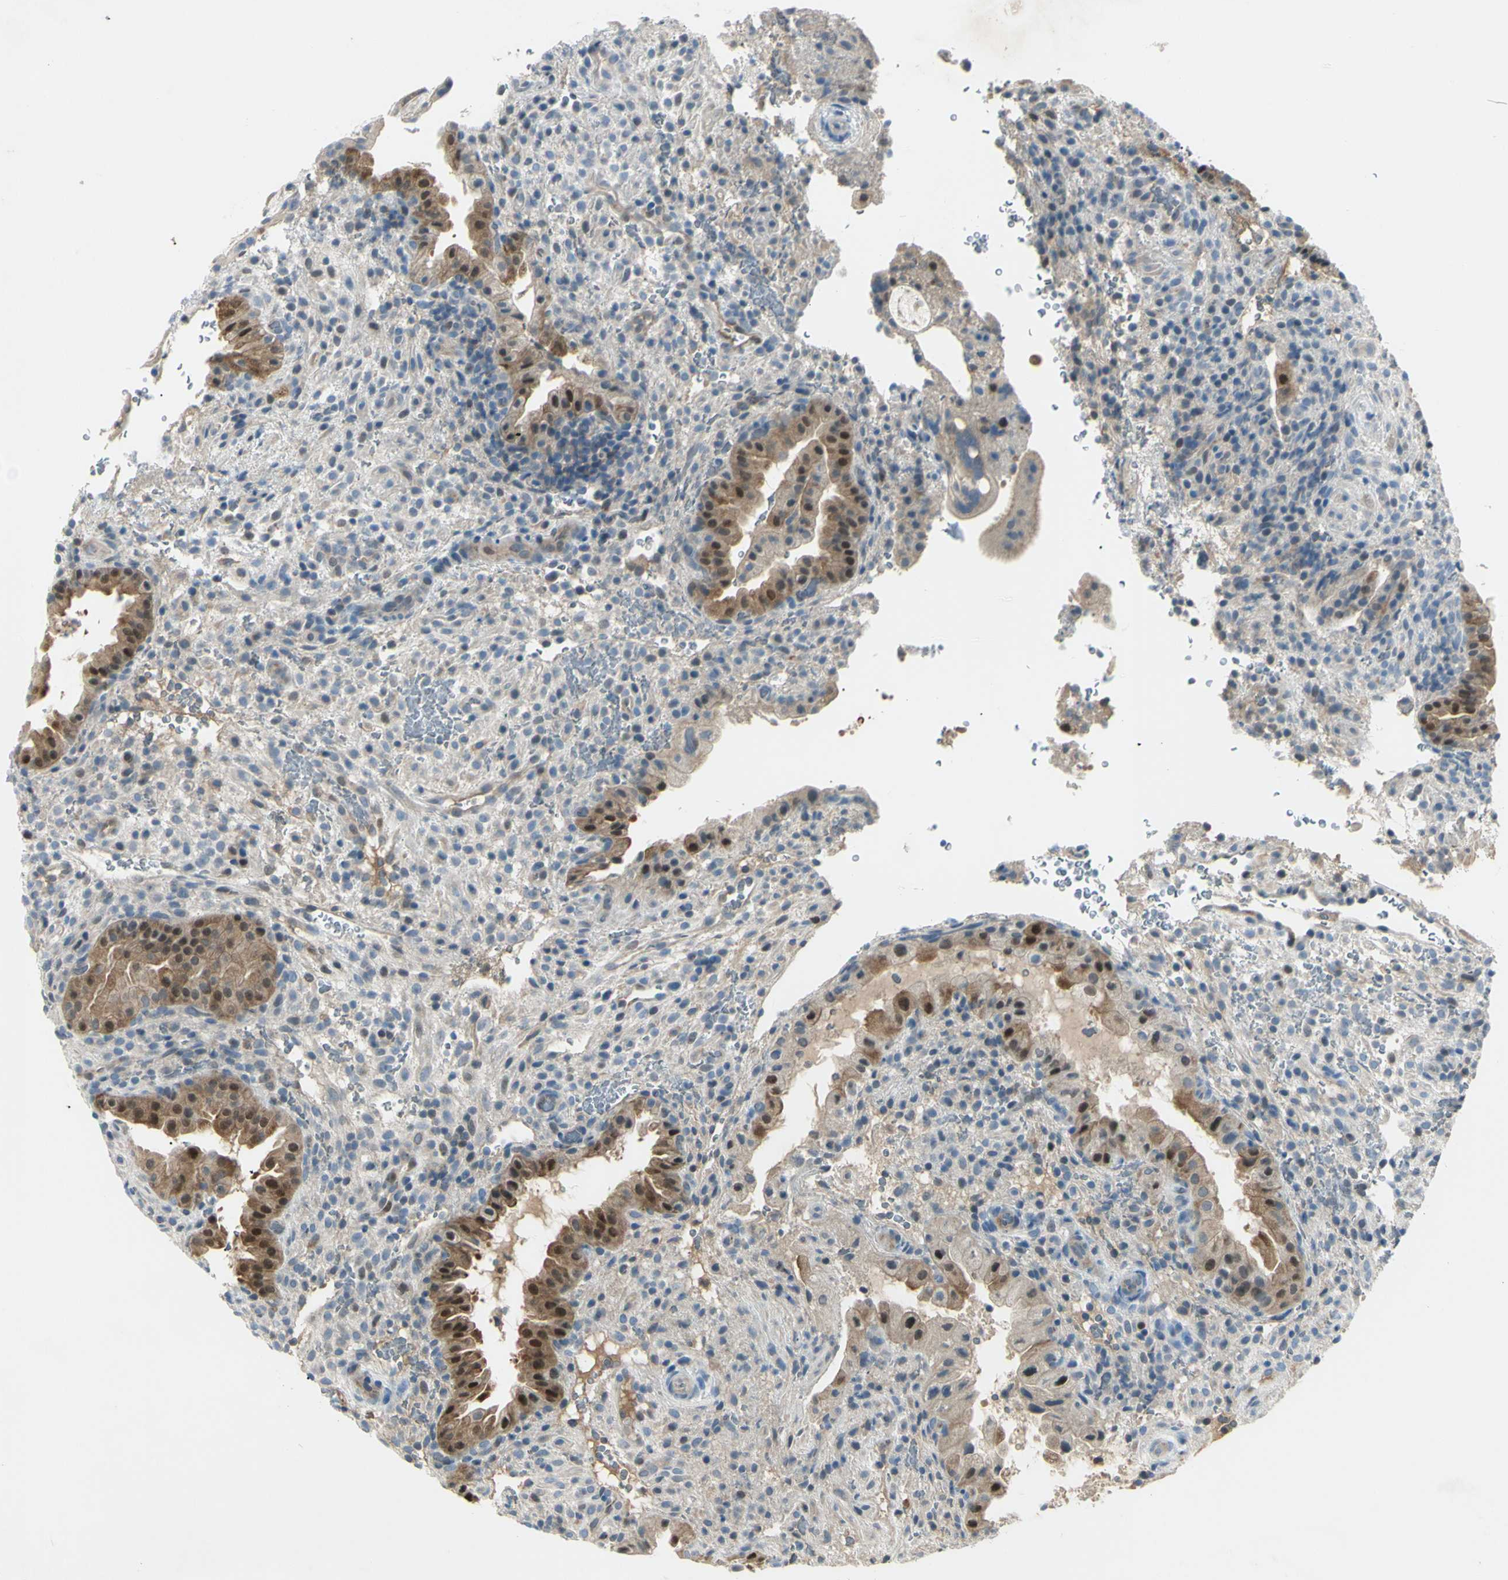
{"staining": {"intensity": "weak", "quantity": "25%-75%", "location": "cytoplasmic/membranous,nuclear"}, "tissue": "placenta", "cell_type": "Trophoblastic cells", "image_type": "normal", "snomed": [{"axis": "morphology", "description": "Normal tissue, NOS"}, {"axis": "topography", "description": "Placenta"}], "caption": "Protein staining of unremarkable placenta shows weak cytoplasmic/membranous,nuclear expression in about 25%-75% of trophoblastic cells. (DAB (3,3'-diaminobenzidine) IHC, brown staining for protein, blue staining for nuclei).", "gene": "C1orf159", "patient": {"sex": "female", "age": 19}}